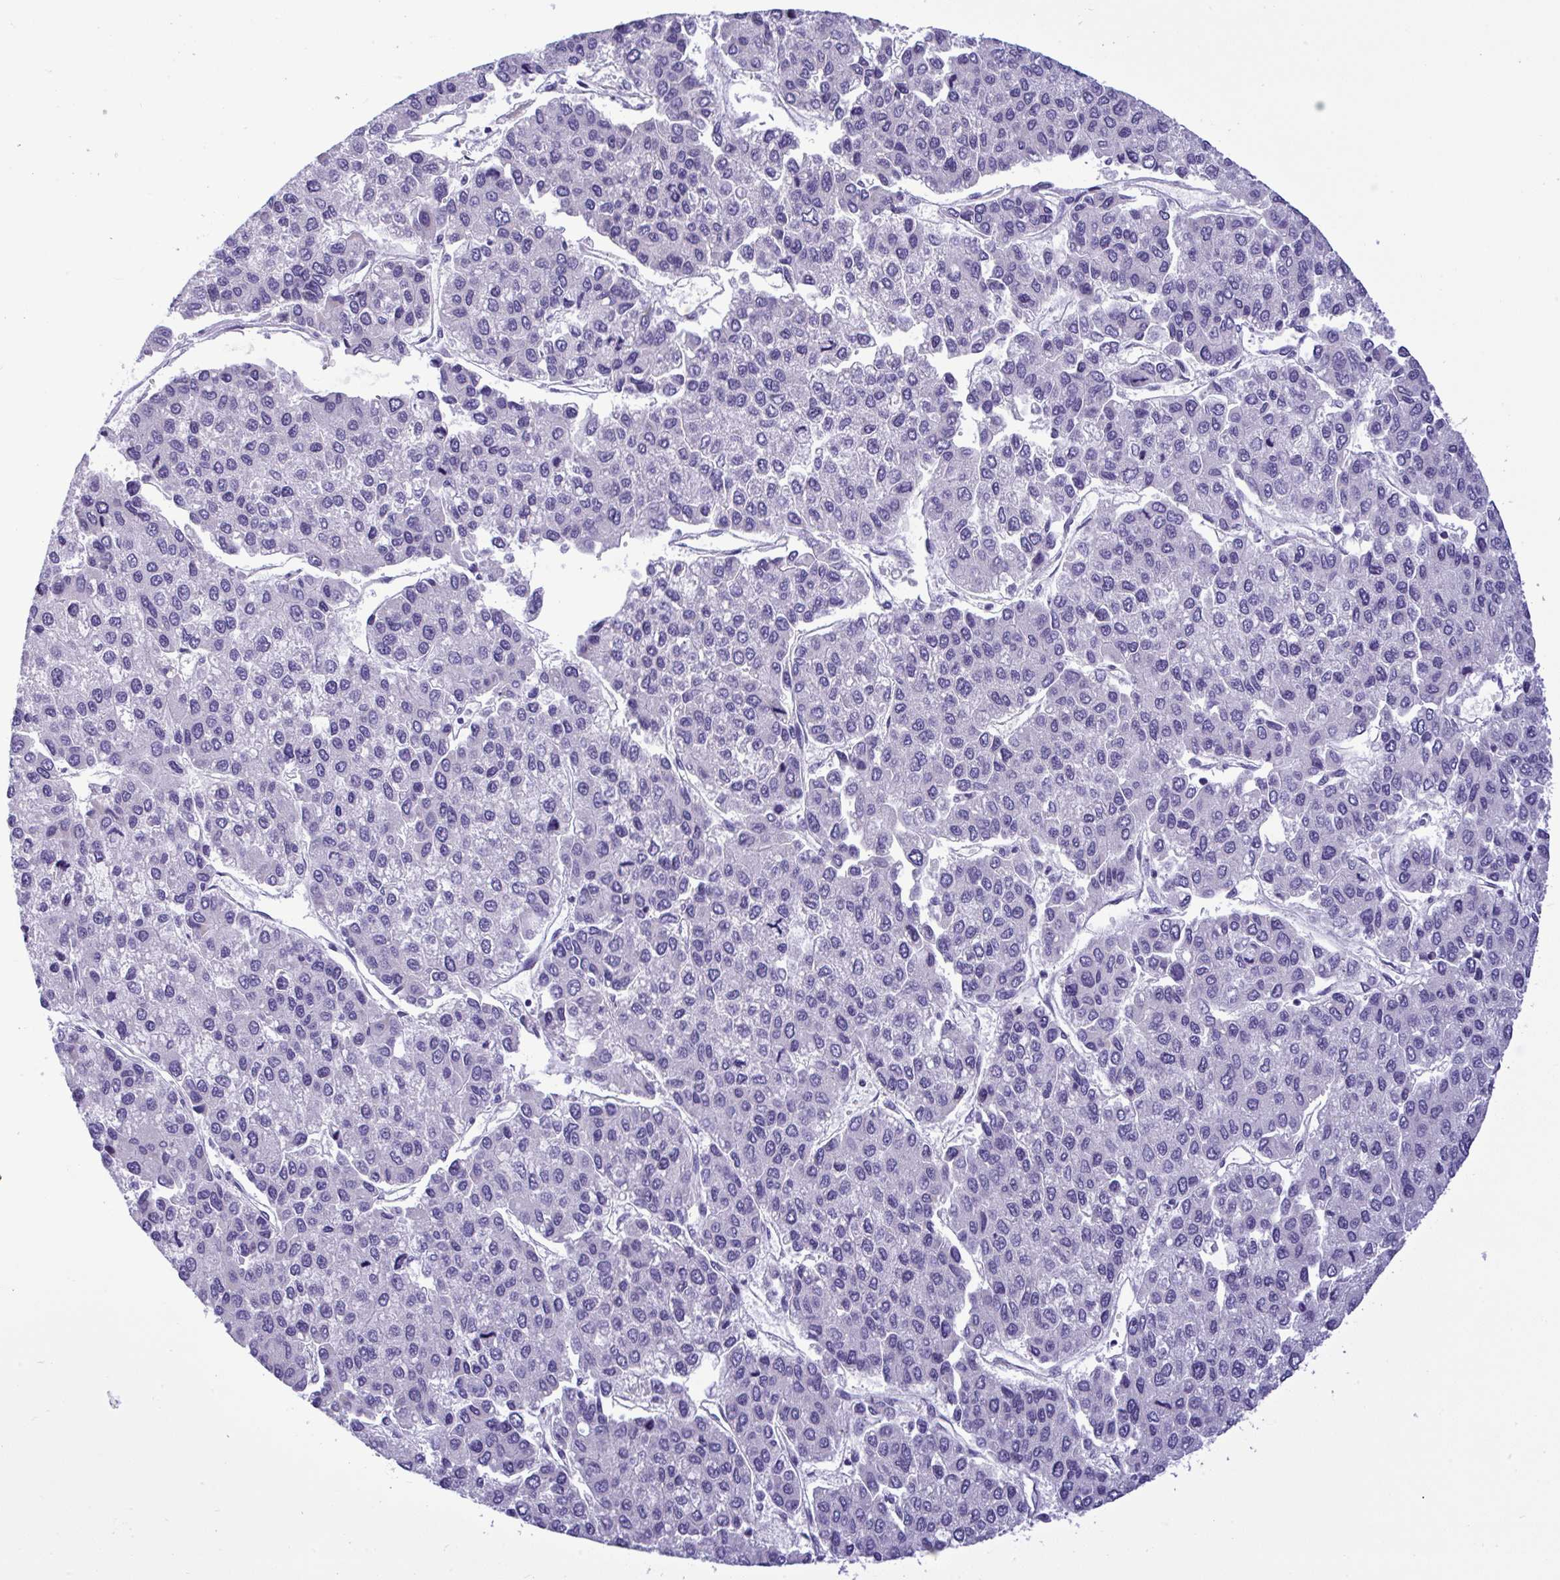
{"staining": {"intensity": "negative", "quantity": "none", "location": "none"}, "tissue": "liver cancer", "cell_type": "Tumor cells", "image_type": "cancer", "snomed": [{"axis": "morphology", "description": "Carcinoma, Hepatocellular, NOS"}, {"axis": "topography", "description": "Liver"}], "caption": "Immunohistochemical staining of liver cancer reveals no significant staining in tumor cells.", "gene": "YBX2", "patient": {"sex": "female", "age": 66}}